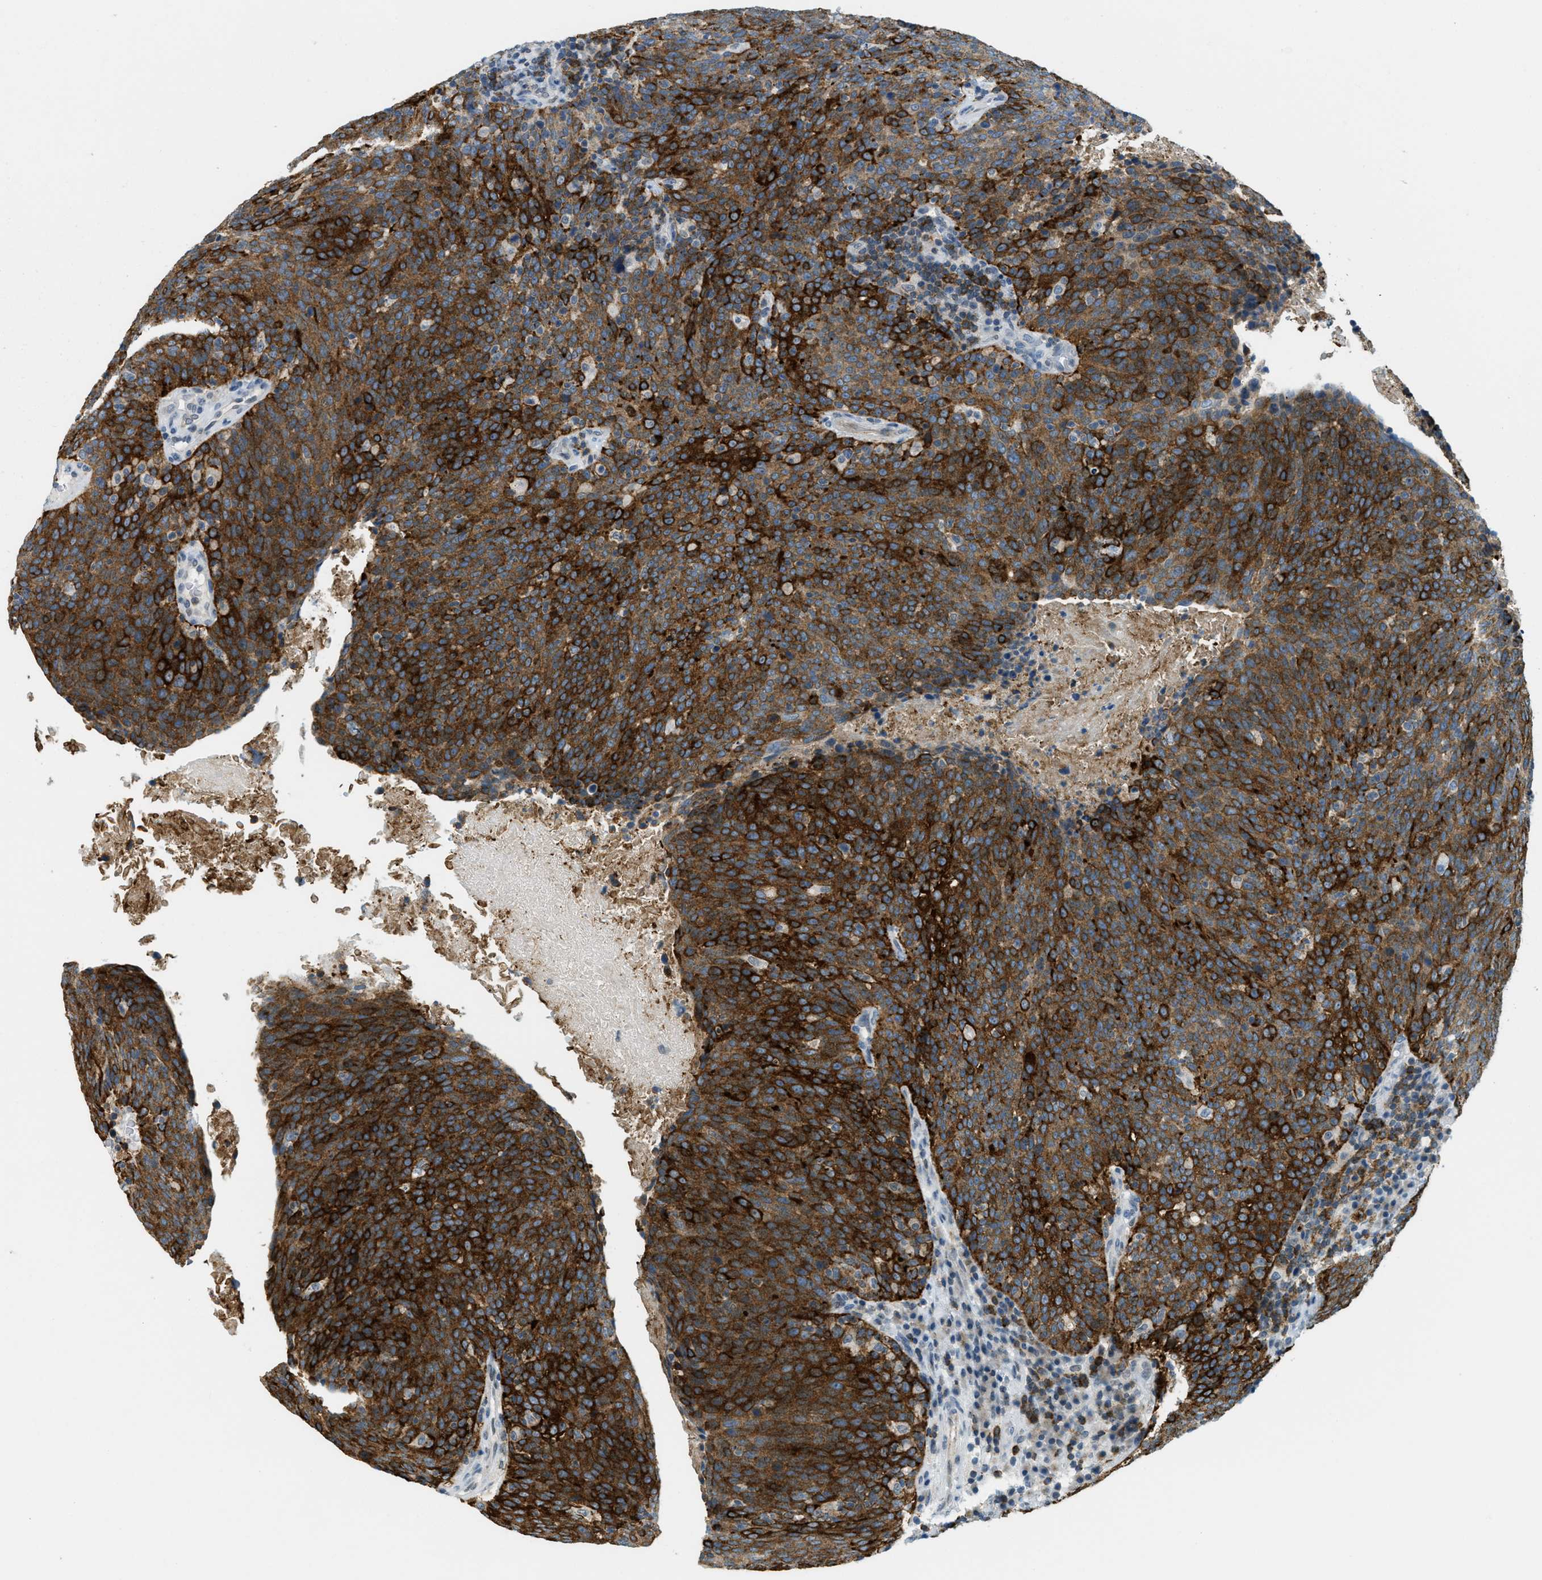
{"staining": {"intensity": "strong", "quantity": ">75%", "location": "cytoplasmic/membranous"}, "tissue": "head and neck cancer", "cell_type": "Tumor cells", "image_type": "cancer", "snomed": [{"axis": "morphology", "description": "Squamous cell carcinoma, NOS"}, {"axis": "morphology", "description": "Squamous cell carcinoma, metastatic, NOS"}, {"axis": "topography", "description": "Lymph node"}, {"axis": "topography", "description": "Head-Neck"}], "caption": "Immunohistochemistry (IHC) photomicrograph of human head and neck squamous cell carcinoma stained for a protein (brown), which shows high levels of strong cytoplasmic/membranous expression in about >75% of tumor cells.", "gene": "FYN", "patient": {"sex": "male", "age": 62}}